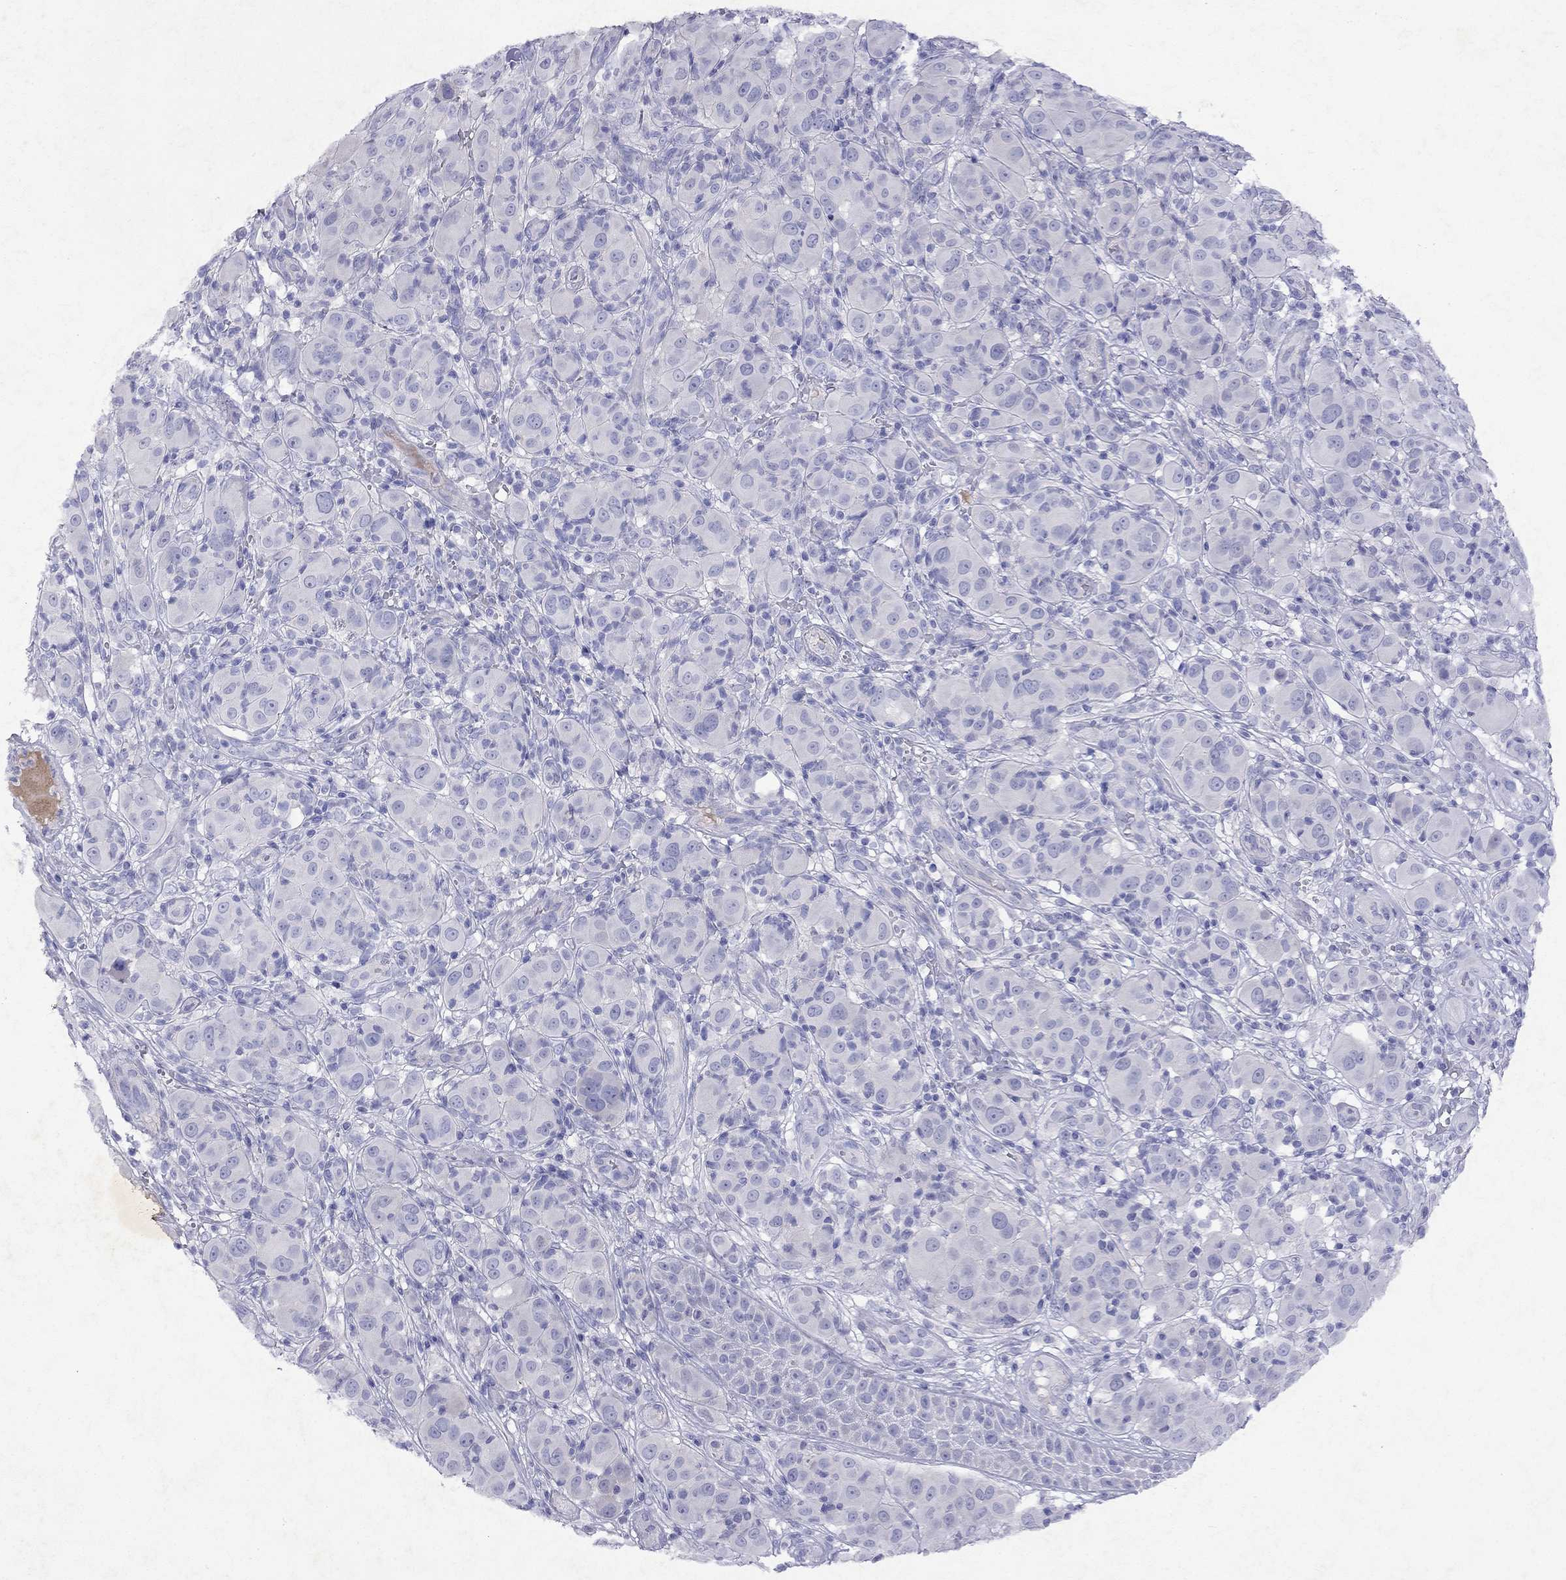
{"staining": {"intensity": "negative", "quantity": "none", "location": "none"}, "tissue": "melanoma", "cell_type": "Tumor cells", "image_type": "cancer", "snomed": [{"axis": "morphology", "description": "Malignant melanoma, NOS"}, {"axis": "topography", "description": "Skin"}], "caption": "Tumor cells are negative for protein expression in human melanoma.", "gene": "GNAT3", "patient": {"sex": "female", "age": 87}}